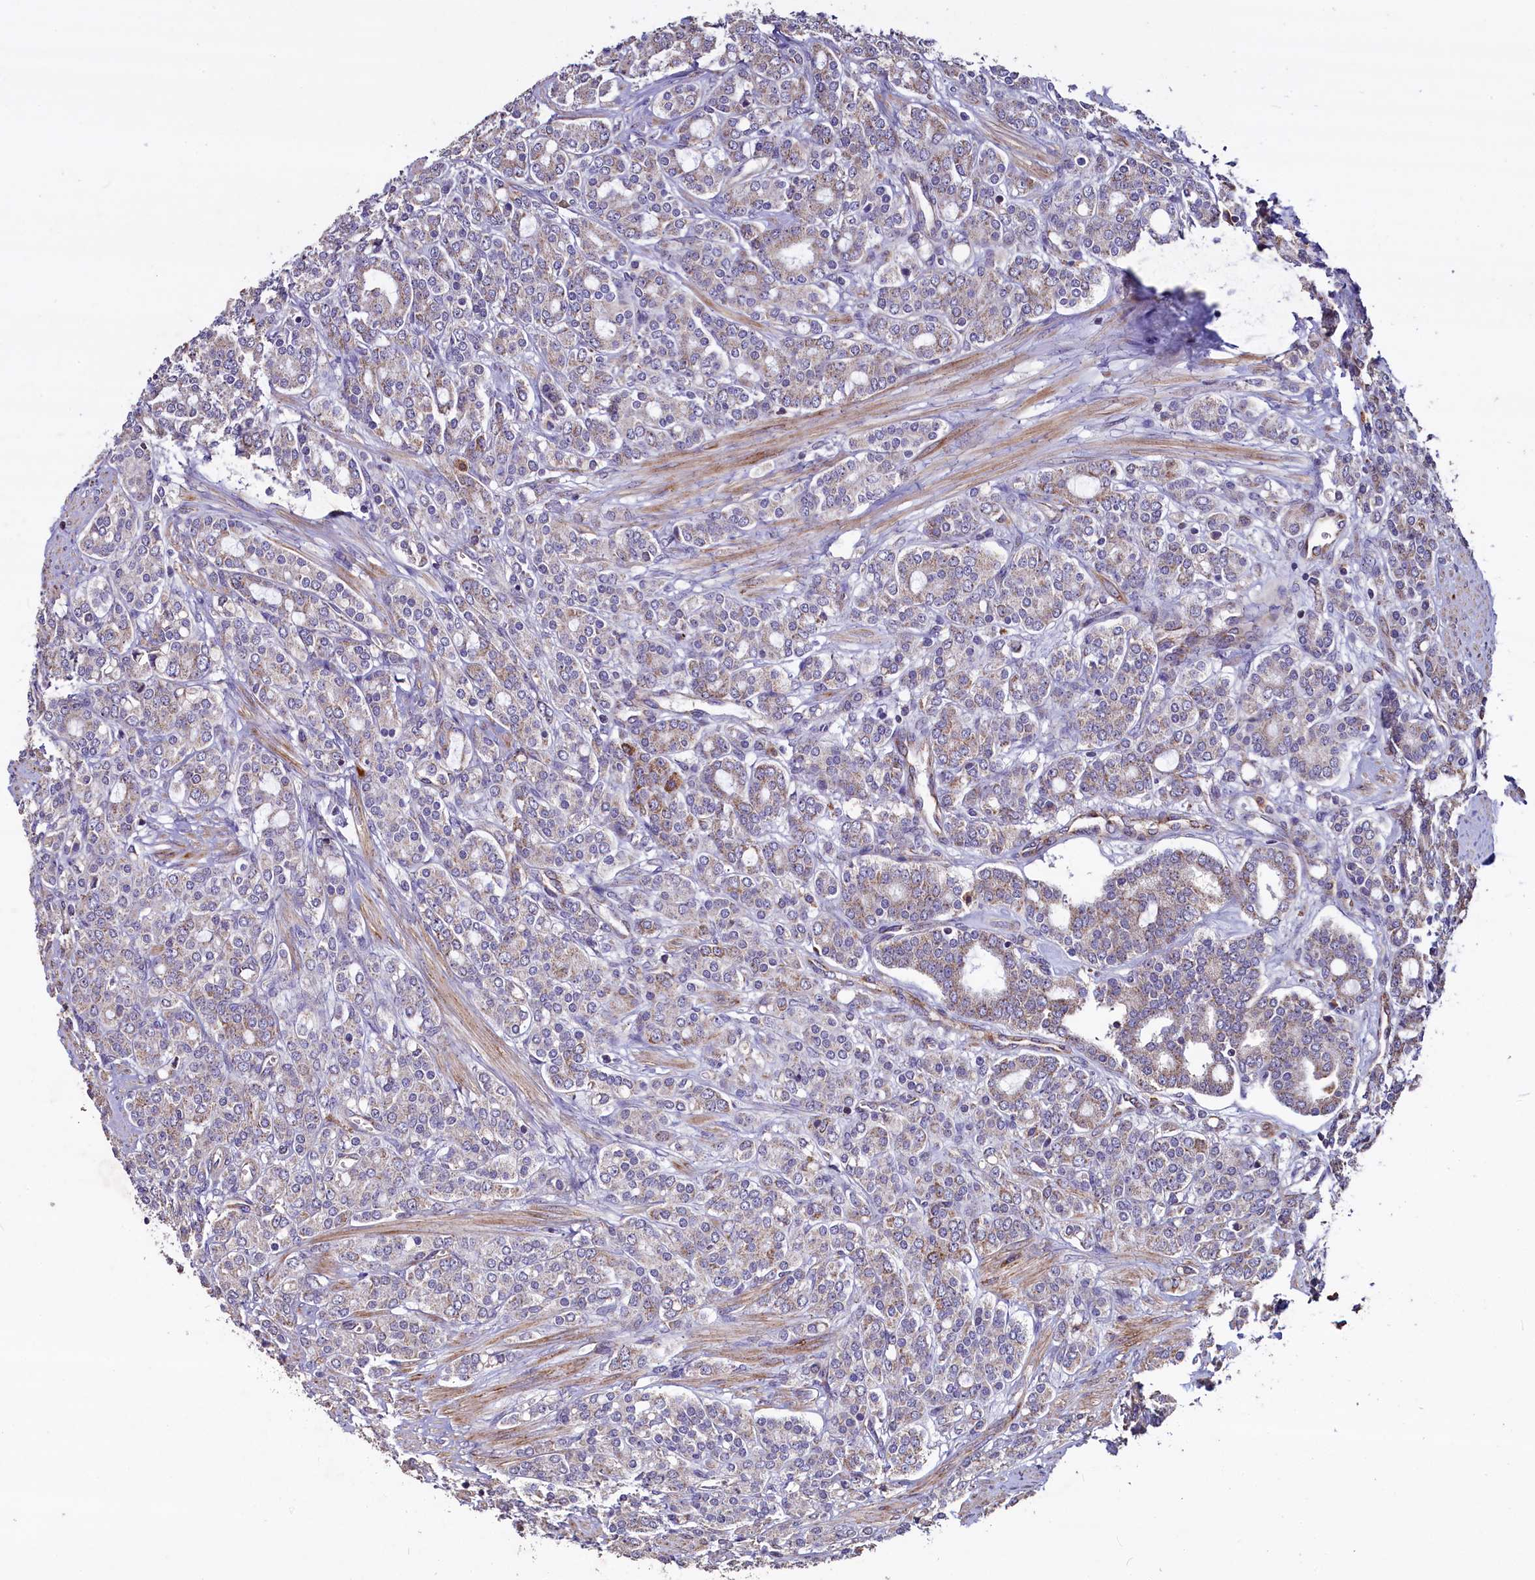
{"staining": {"intensity": "moderate", "quantity": "<25%", "location": "cytoplasmic/membranous"}, "tissue": "prostate cancer", "cell_type": "Tumor cells", "image_type": "cancer", "snomed": [{"axis": "morphology", "description": "Adenocarcinoma, High grade"}, {"axis": "topography", "description": "Prostate"}], "caption": "High-magnification brightfield microscopy of prostate cancer stained with DAB (brown) and counterstained with hematoxylin (blue). tumor cells exhibit moderate cytoplasmic/membranous expression is seen in about<25% of cells.", "gene": "COQ9", "patient": {"sex": "male", "age": 62}}